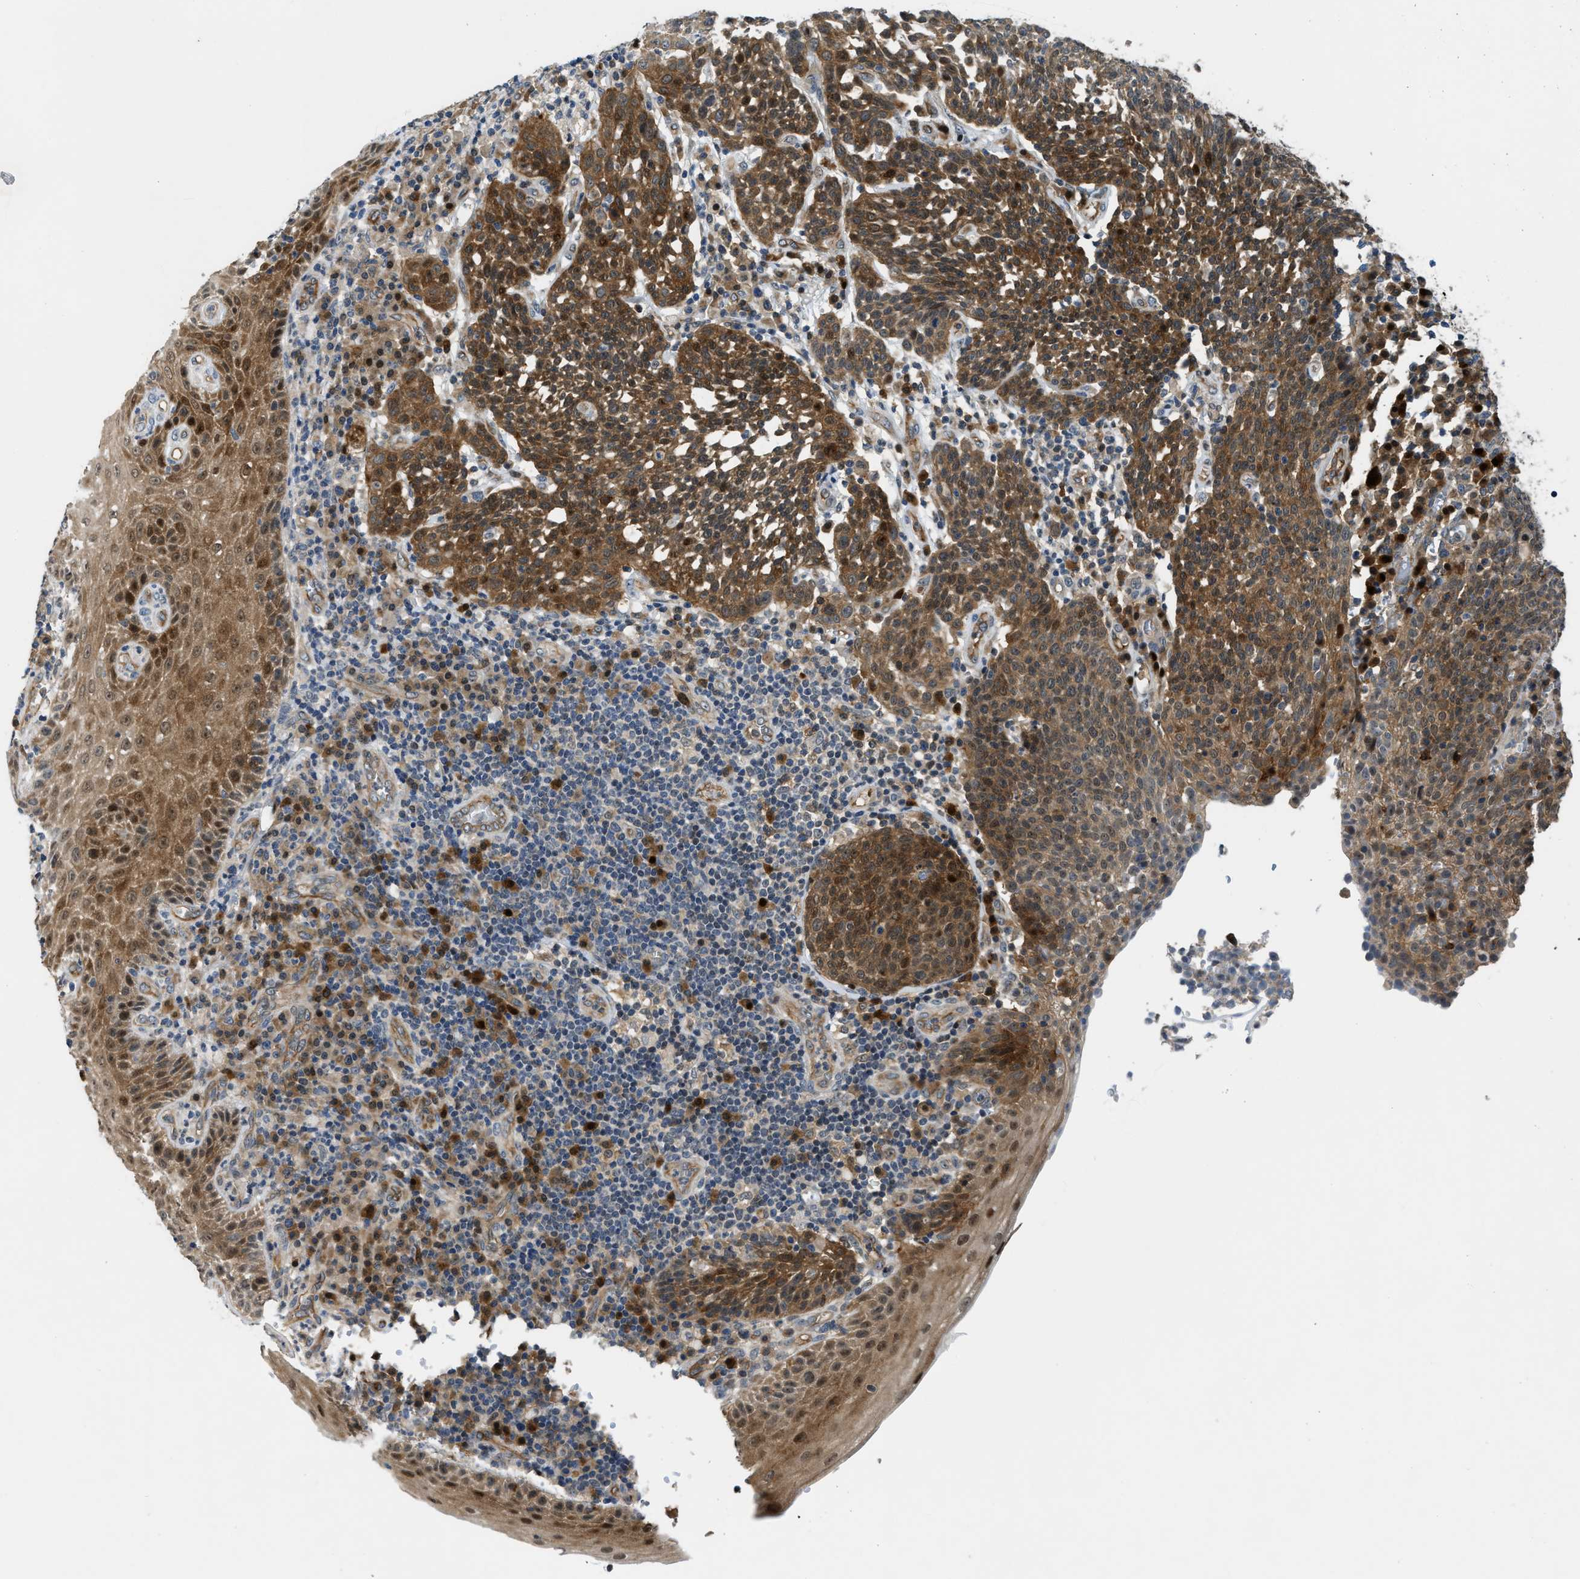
{"staining": {"intensity": "moderate", "quantity": ">75%", "location": "cytoplasmic/membranous"}, "tissue": "cervical cancer", "cell_type": "Tumor cells", "image_type": "cancer", "snomed": [{"axis": "morphology", "description": "Squamous cell carcinoma, NOS"}, {"axis": "topography", "description": "Cervix"}], "caption": "Protein staining by IHC exhibits moderate cytoplasmic/membranous staining in about >75% of tumor cells in squamous cell carcinoma (cervical).", "gene": "TRAK2", "patient": {"sex": "female", "age": 34}}